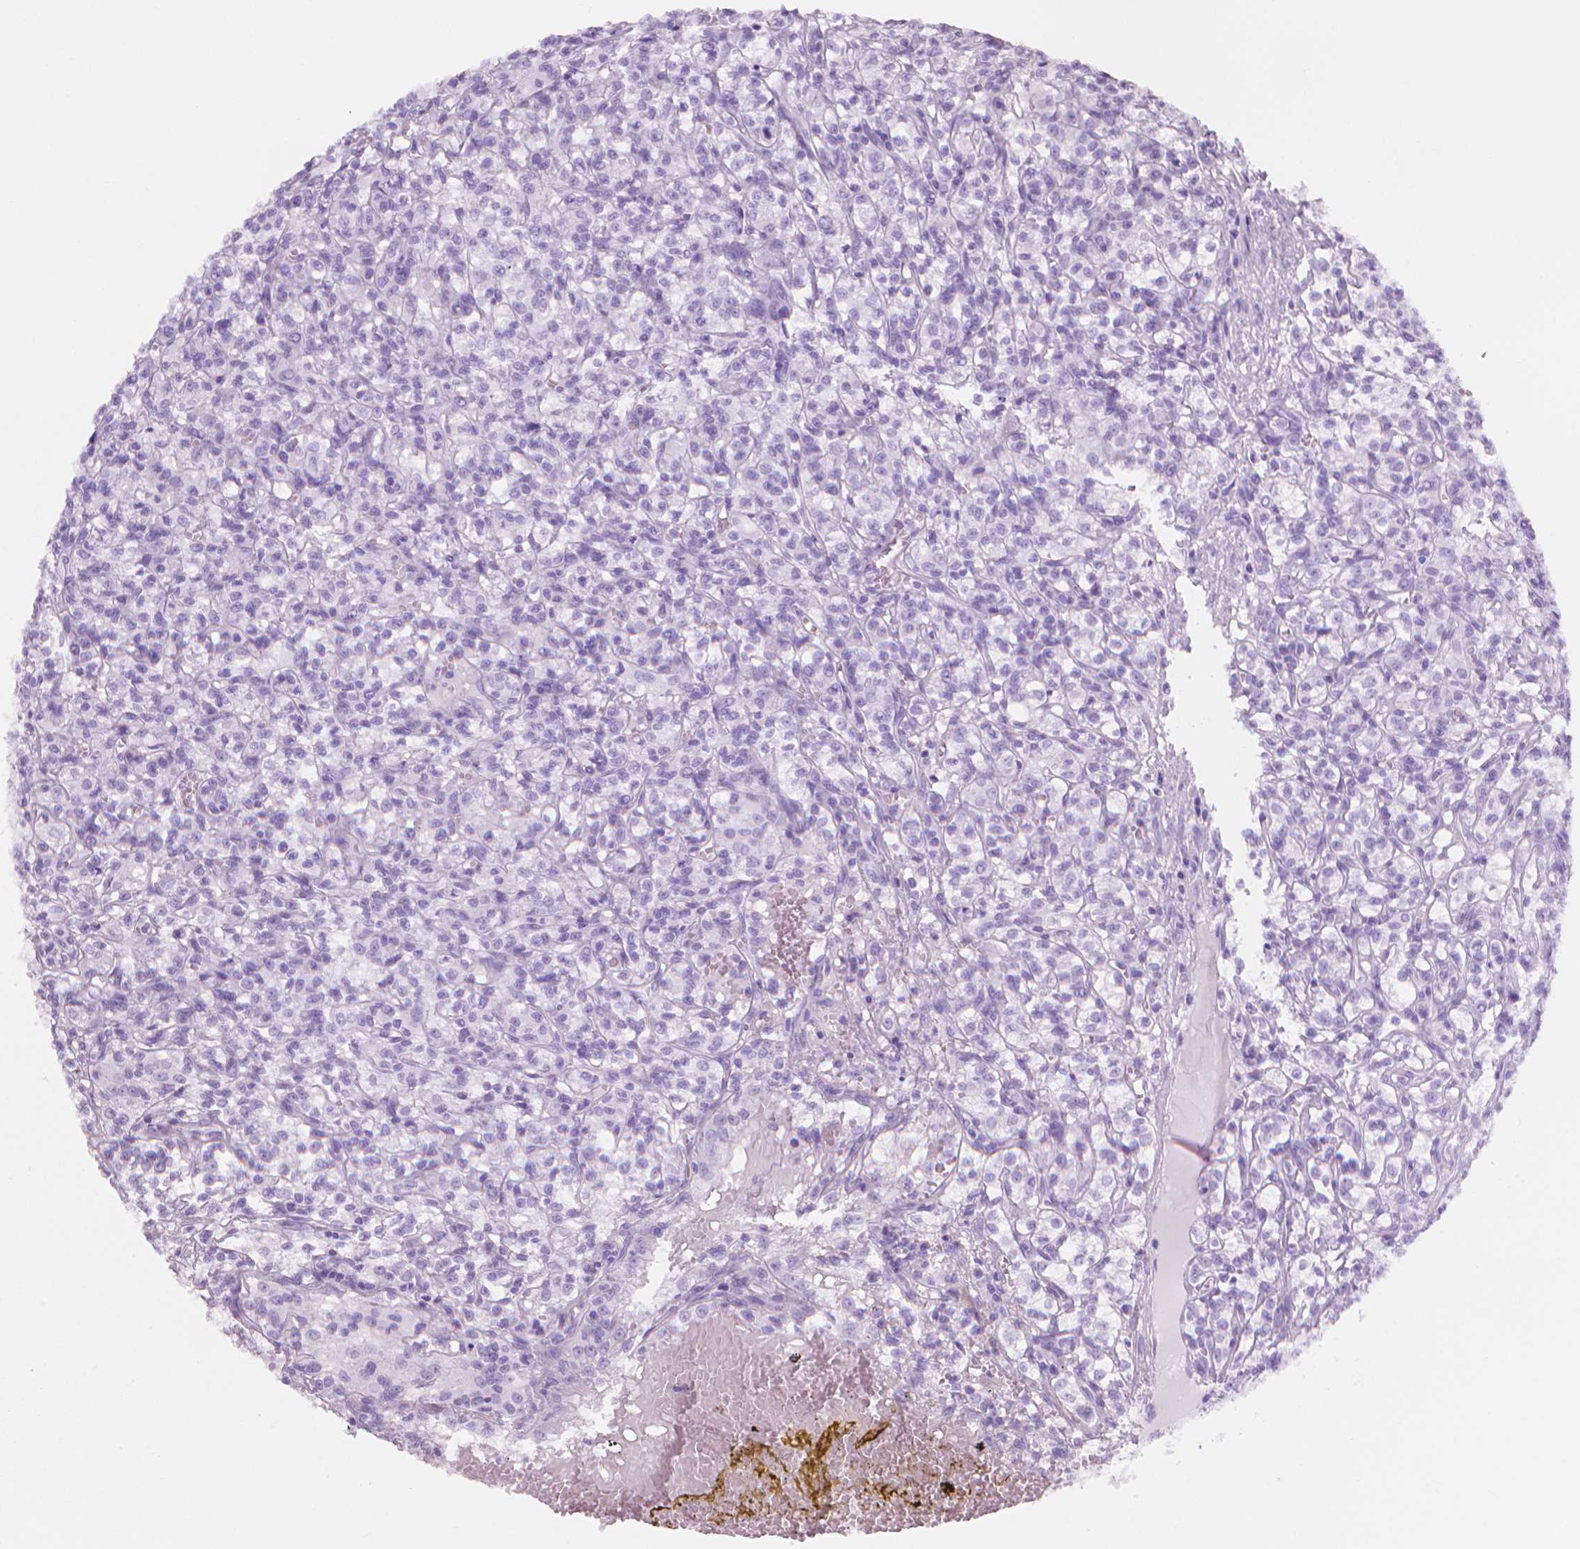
{"staining": {"intensity": "negative", "quantity": "none", "location": "none"}, "tissue": "renal cancer", "cell_type": "Tumor cells", "image_type": "cancer", "snomed": [{"axis": "morphology", "description": "Adenocarcinoma, NOS"}, {"axis": "topography", "description": "Kidney"}], "caption": "This is a micrograph of immunohistochemistry staining of renal cancer, which shows no positivity in tumor cells.", "gene": "ENO2", "patient": {"sex": "male", "age": 36}}